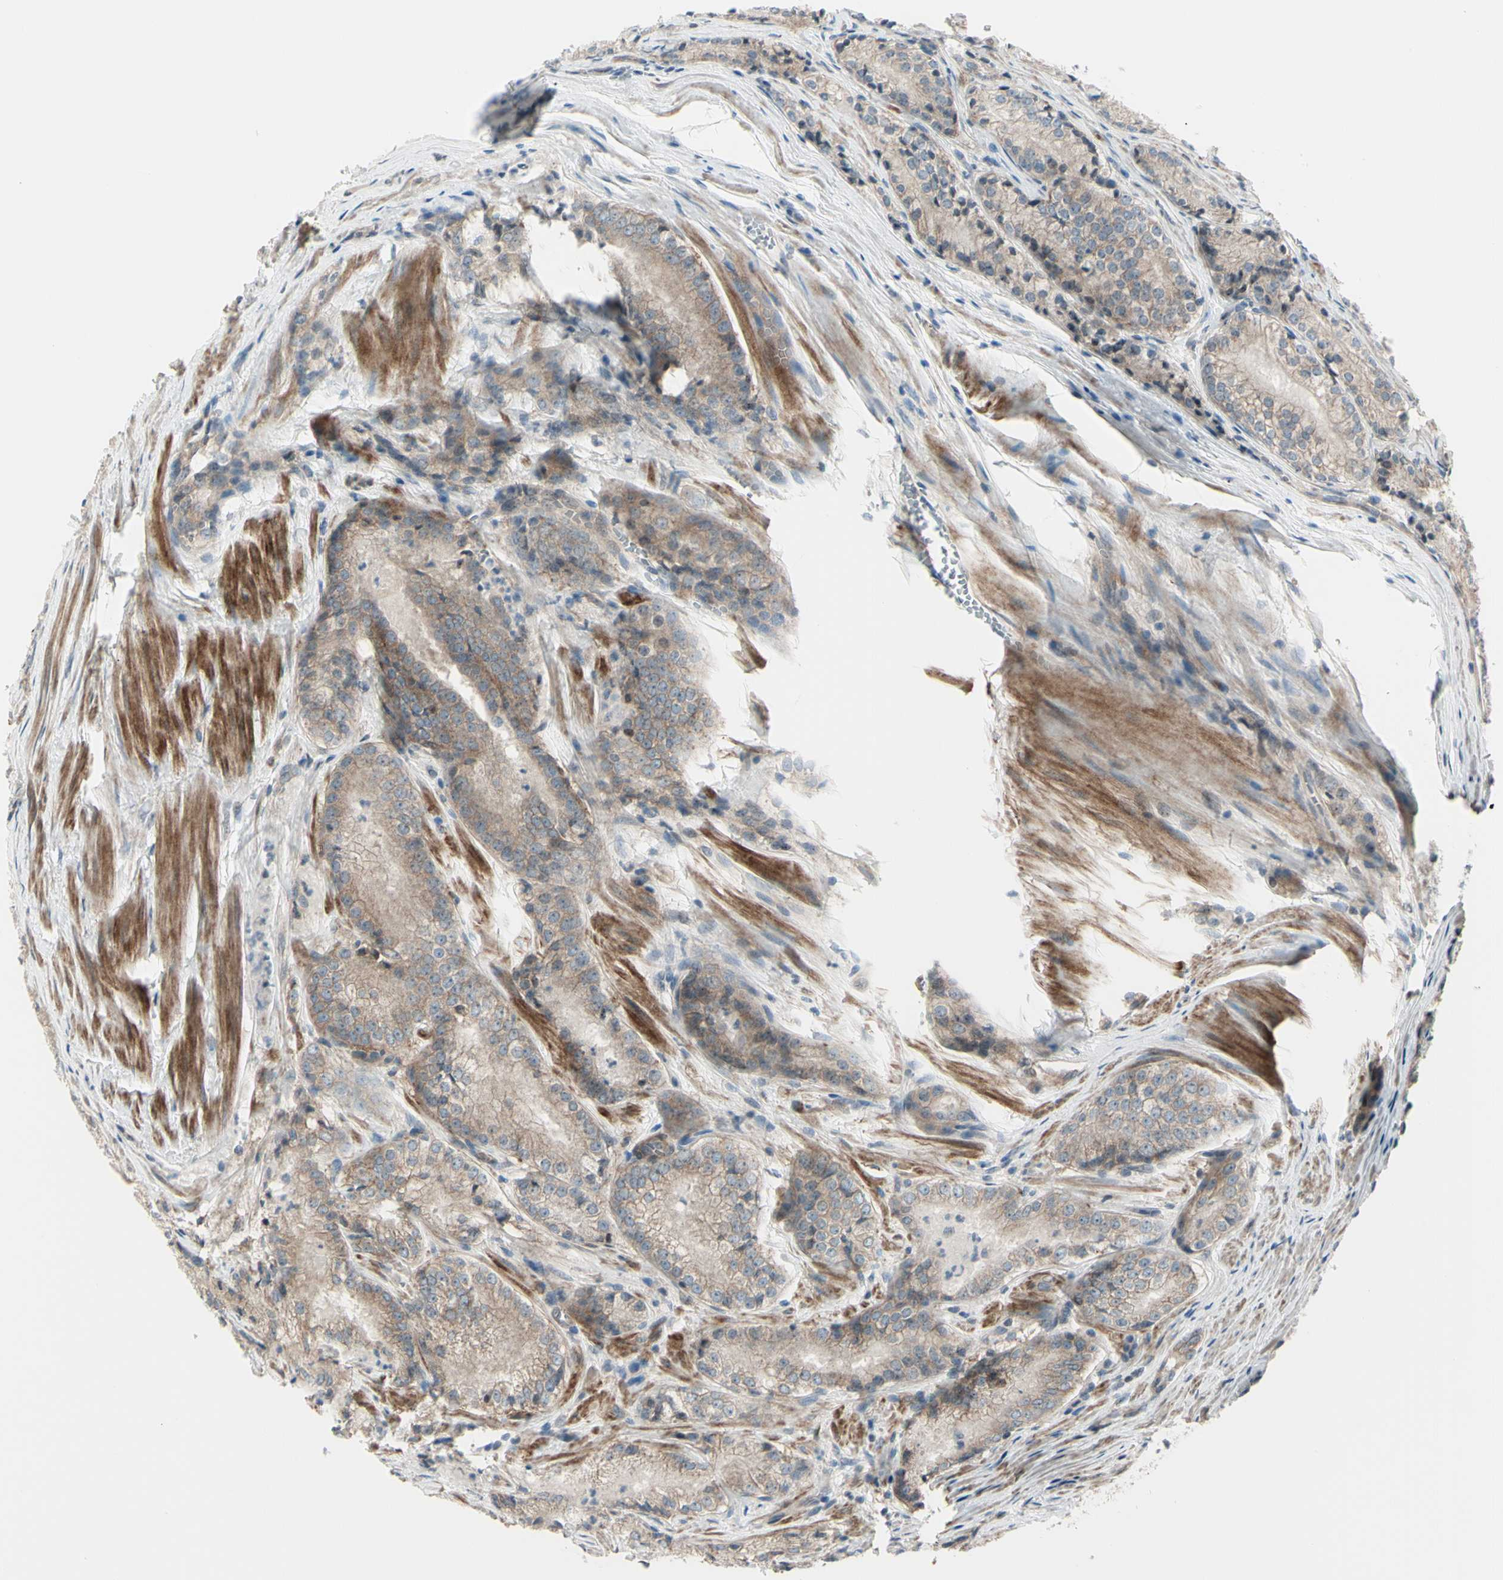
{"staining": {"intensity": "weak", "quantity": ">75%", "location": "cytoplasmic/membranous"}, "tissue": "prostate cancer", "cell_type": "Tumor cells", "image_type": "cancer", "snomed": [{"axis": "morphology", "description": "Adenocarcinoma, Low grade"}, {"axis": "topography", "description": "Prostate"}], "caption": "Brown immunohistochemical staining in human adenocarcinoma (low-grade) (prostate) shows weak cytoplasmic/membranous staining in about >75% of tumor cells.", "gene": "LRRK1", "patient": {"sex": "male", "age": 60}}